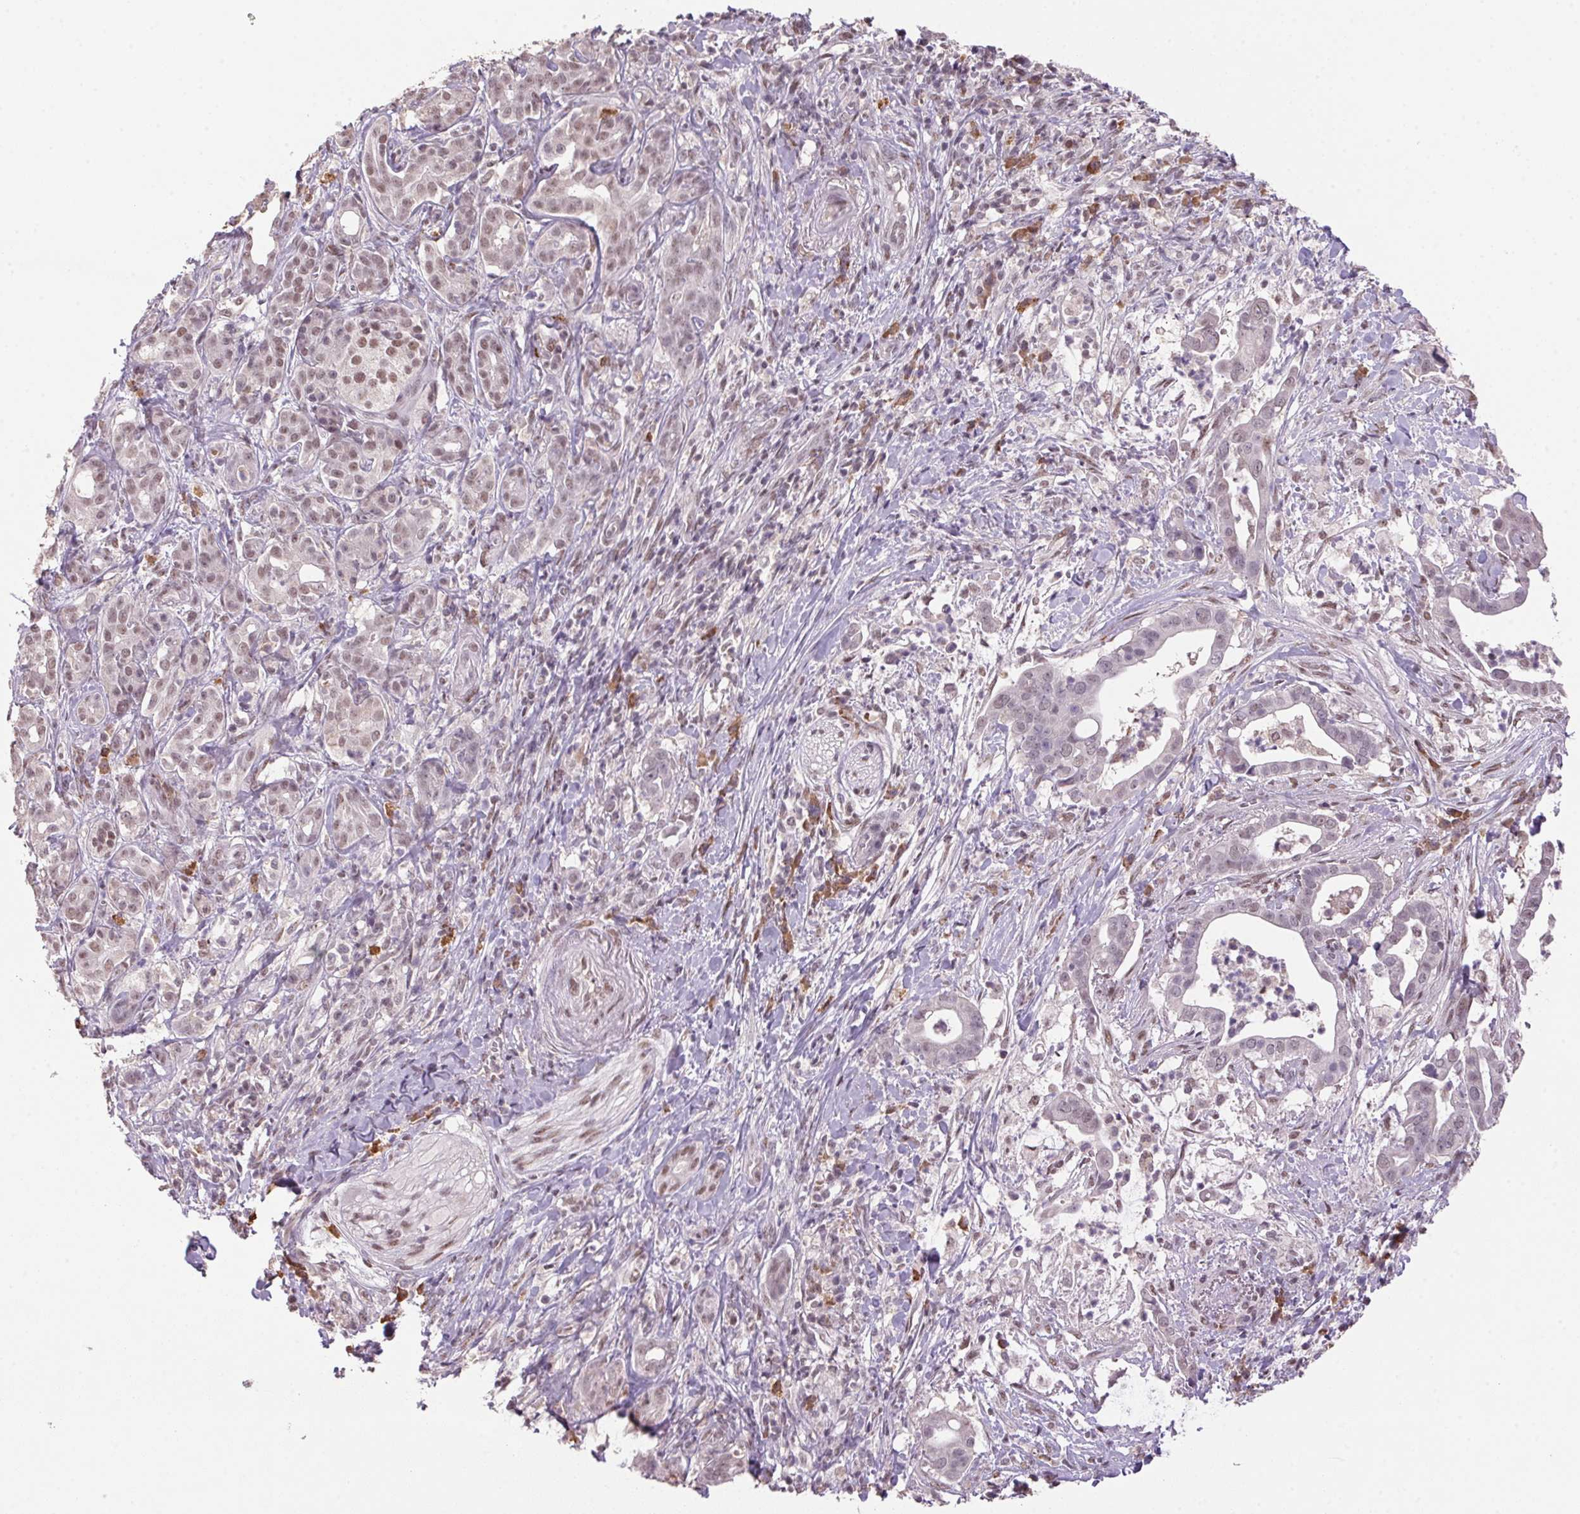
{"staining": {"intensity": "negative", "quantity": "none", "location": "none"}, "tissue": "pancreatic cancer", "cell_type": "Tumor cells", "image_type": "cancer", "snomed": [{"axis": "morphology", "description": "Adenocarcinoma, NOS"}, {"axis": "topography", "description": "Pancreas"}], "caption": "The micrograph displays no staining of tumor cells in pancreatic adenocarcinoma.", "gene": "ZBTB4", "patient": {"sex": "male", "age": 61}}